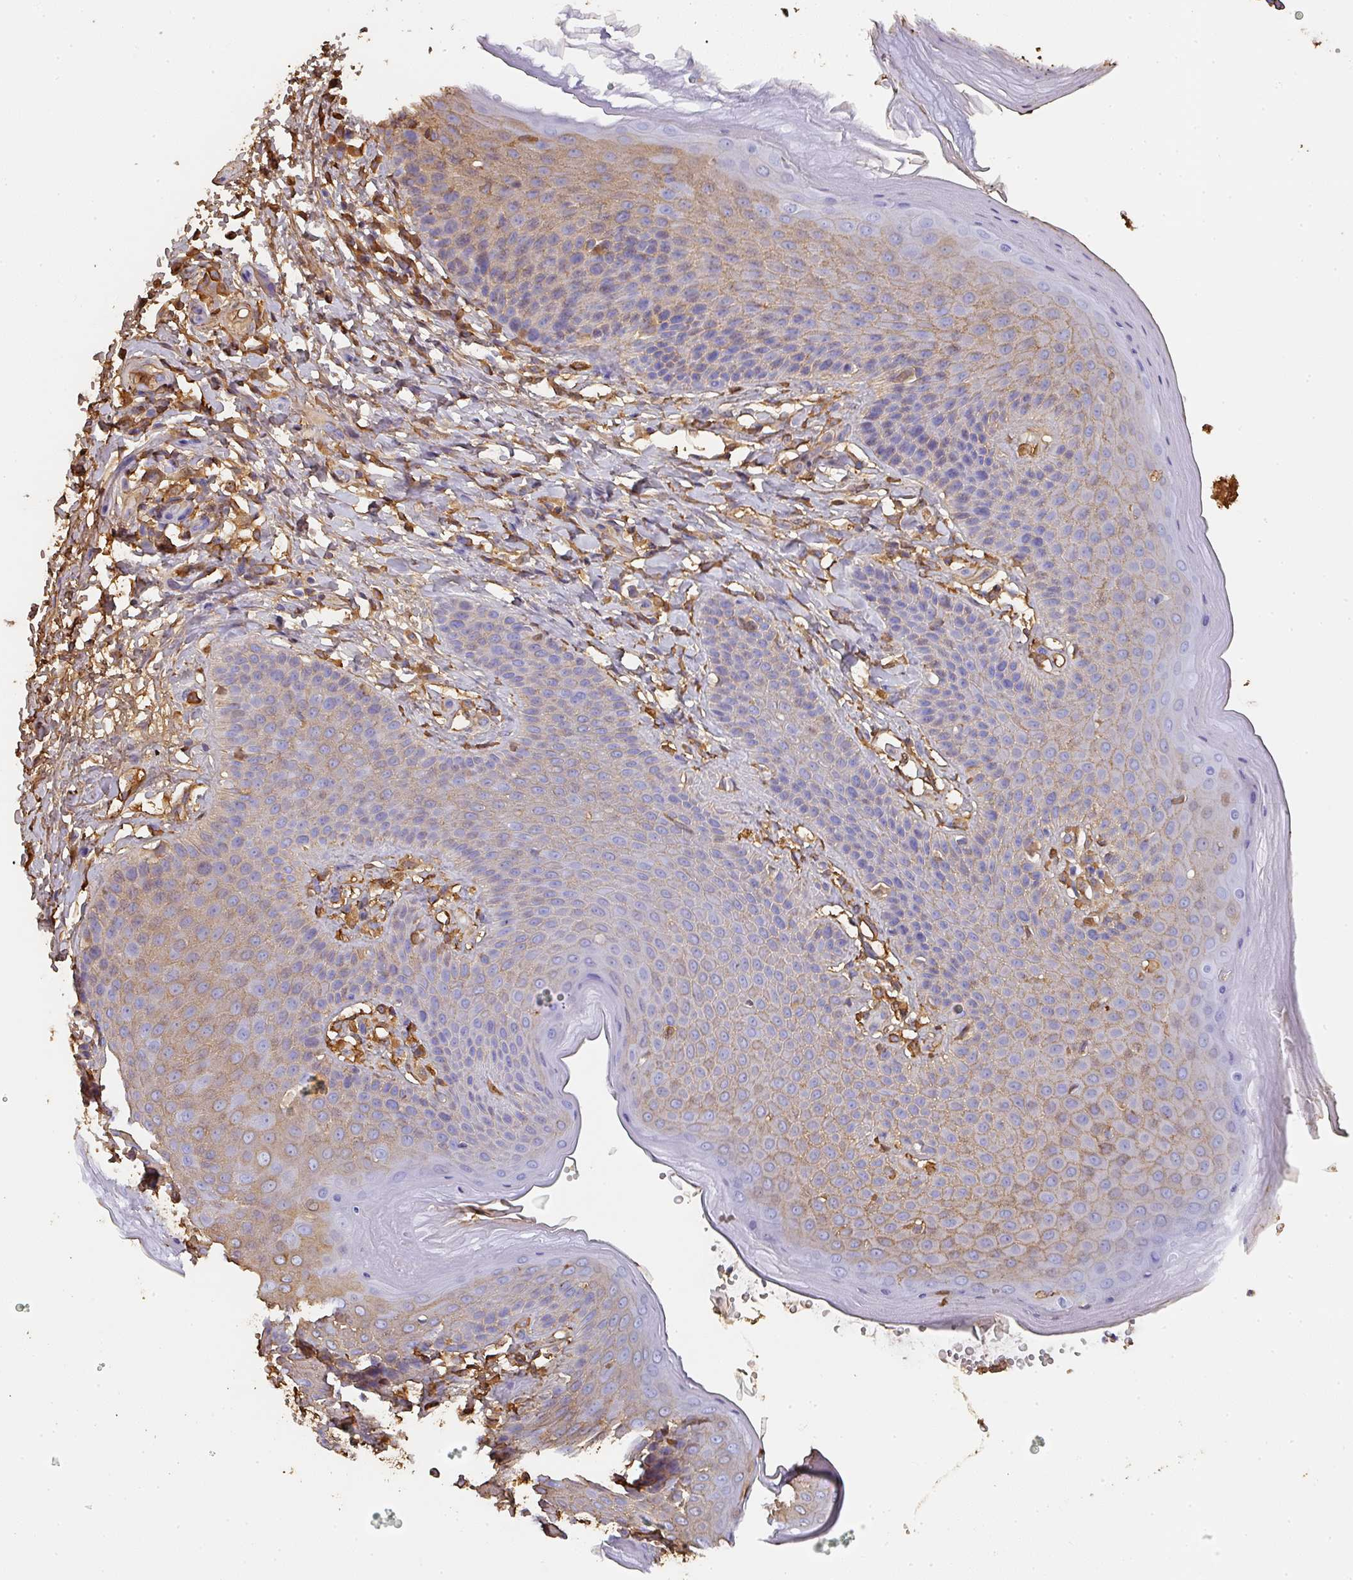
{"staining": {"intensity": "moderate", "quantity": "25%-75%", "location": "cytoplasmic/membranous"}, "tissue": "skin", "cell_type": "Epidermal cells", "image_type": "normal", "snomed": [{"axis": "morphology", "description": "Normal tissue, NOS"}, {"axis": "topography", "description": "Peripheral nerve tissue"}], "caption": "Moderate cytoplasmic/membranous staining is appreciated in about 25%-75% of epidermal cells in unremarkable skin.", "gene": "ALB", "patient": {"sex": "male", "age": 51}}